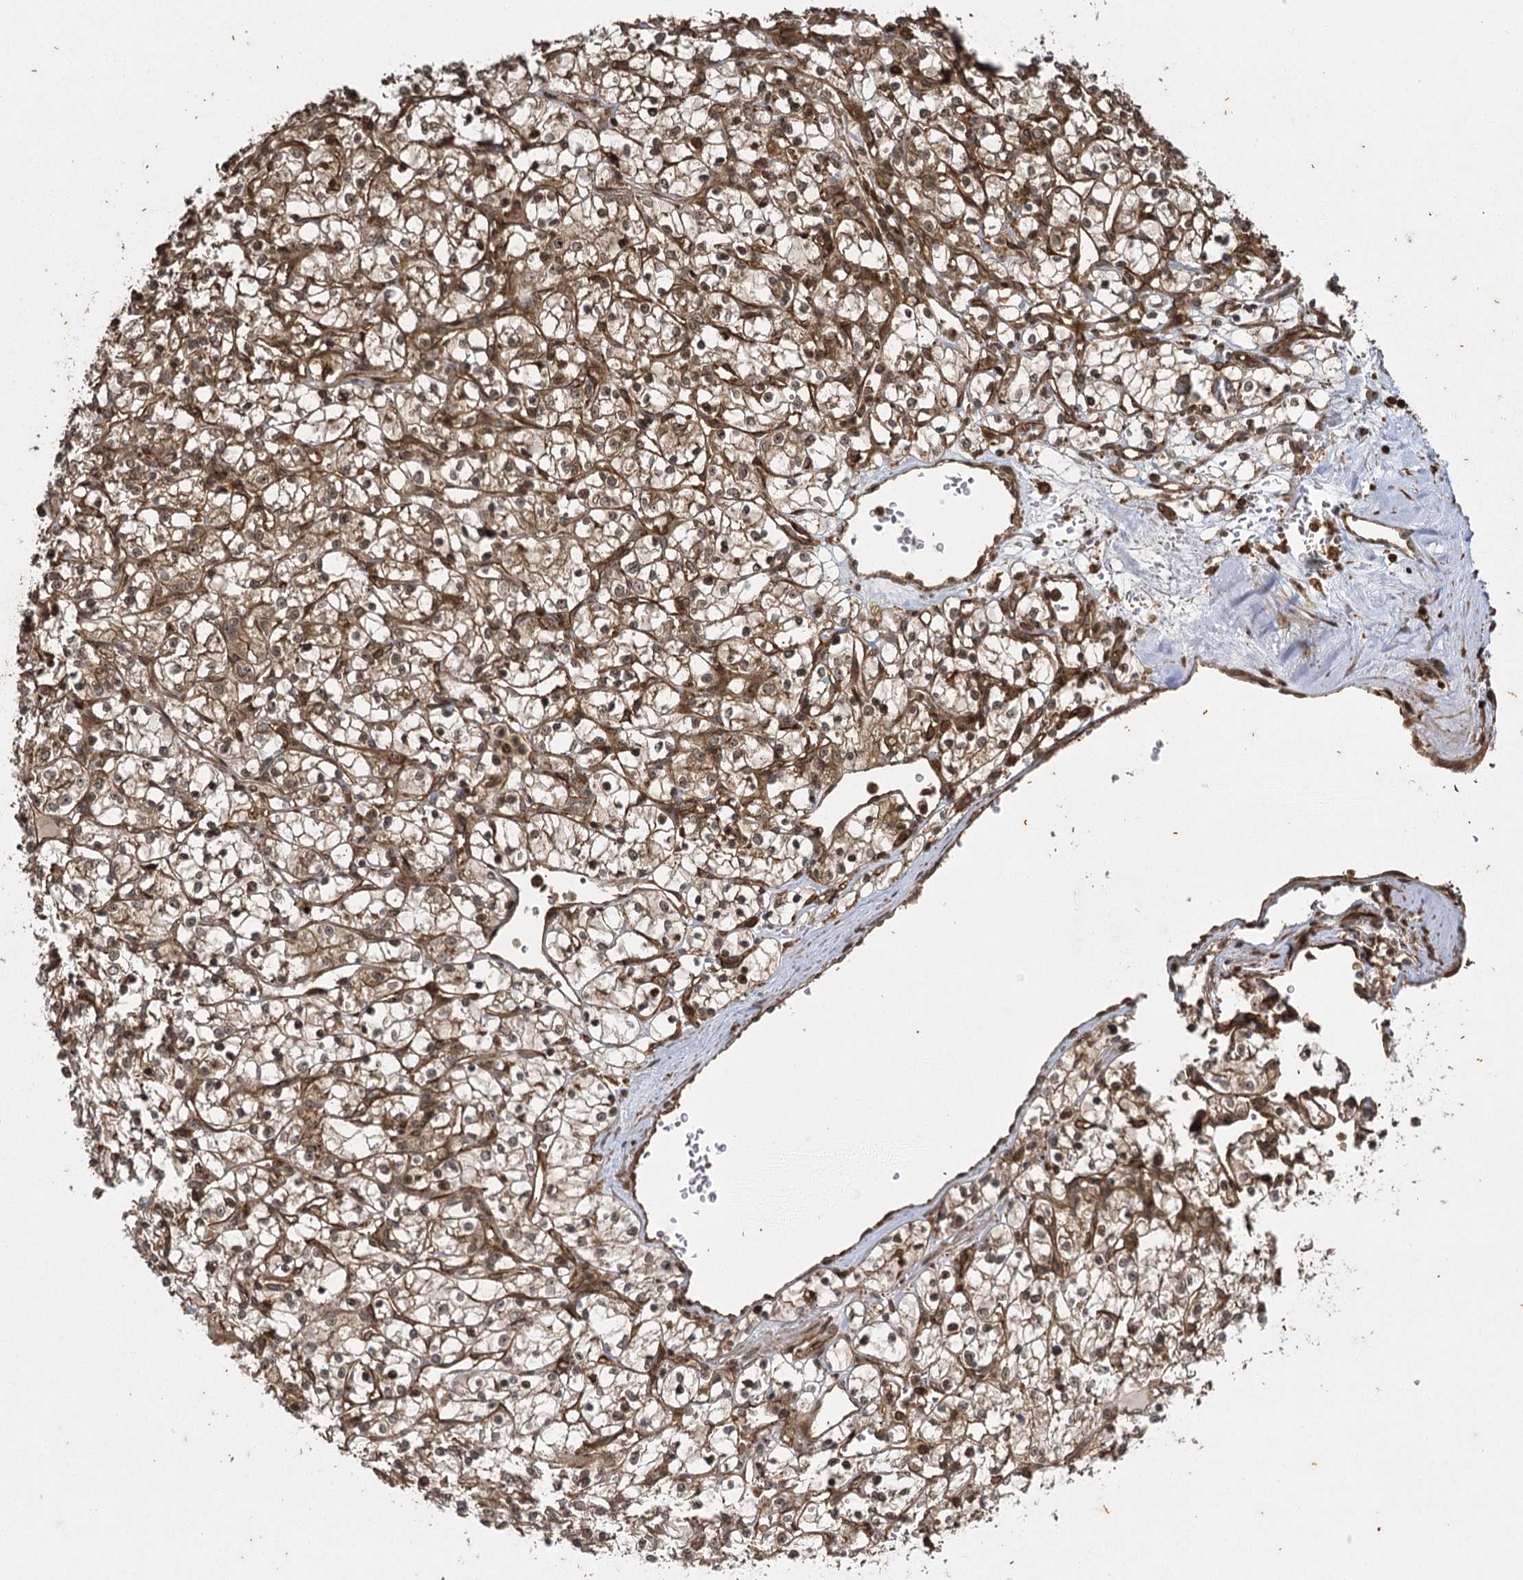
{"staining": {"intensity": "moderate", "quantity": ">75%", "location": "cytoplasmic/membranous,nuclear"}, "tissue": "renal cancer", "cell_type": "Tumor cells", "image_type": "cancer", "snomed": [{"axis": "morphology", "description": "Adenocarcinoma, NOS"}, {"axis": "topography", "description": "Kidney"}], "caption": "Human renal cancer (adenocarcinoma) stained for a protein (brown) shows moderate cytoplasmic/membranous and nuclear positive staining in approximately >75% of tumor cells.", "gene": "IL11RA", "patient": {"sex": "female", "age": 69}}